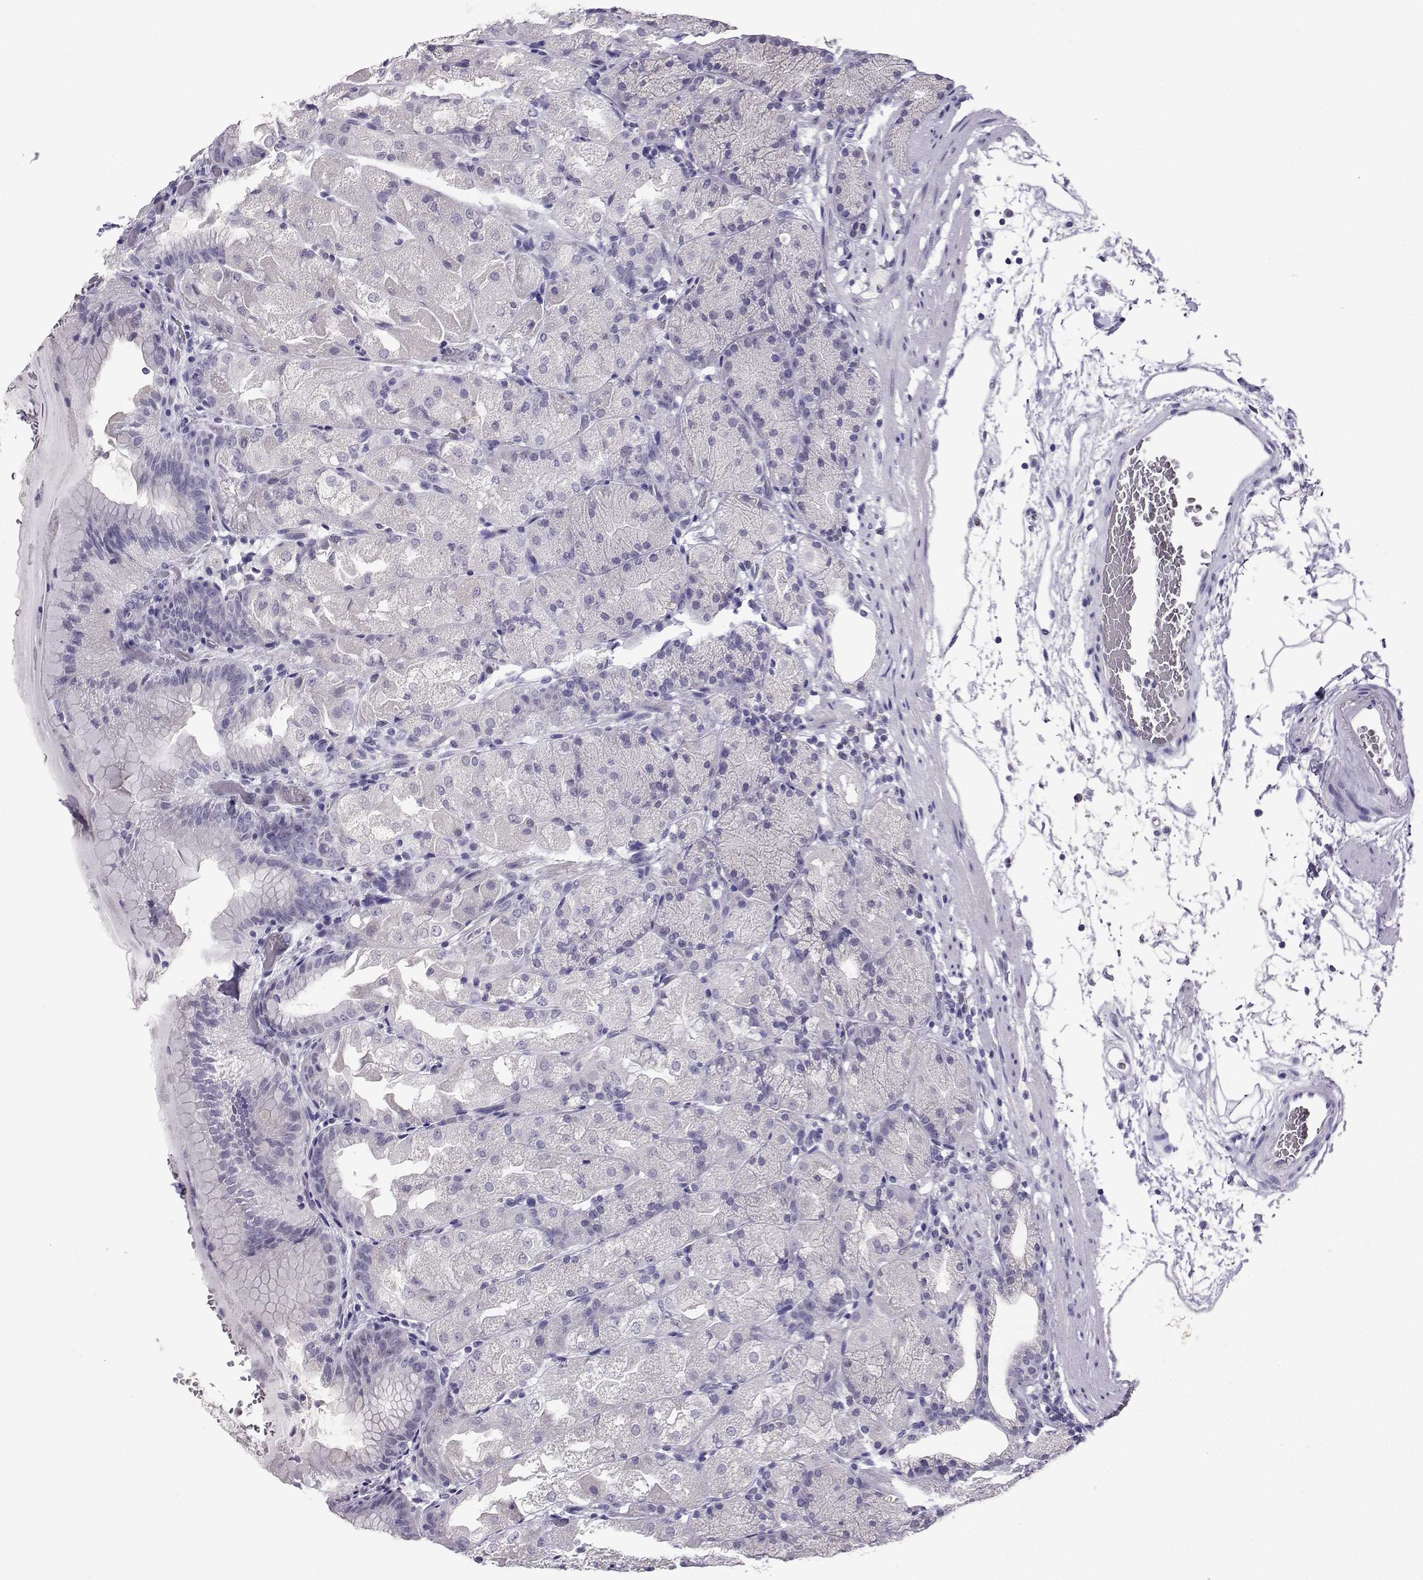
{"staining": {"intensity": "negative", "quantity": "none", "location": "none"}, "tissue": "stomach", "cell_type": "Glandular cells", "image_type": "normal", "snomed": [{"axis": "morphology", "description": "Normal tissue, NOS"}, {"axis": "topography", "description": "Stomach, upper"}, {"axis": "topography", "description": "Stomach"}, {"axis": "topography", "description": "Stomach, lower"}], "caption": "Immunohistochemical staining of unremarkable stomach exhibits no significant positivity in glandular cells.", "gene": "TBR1", "patient": {"sex": "male", "age": 62}}